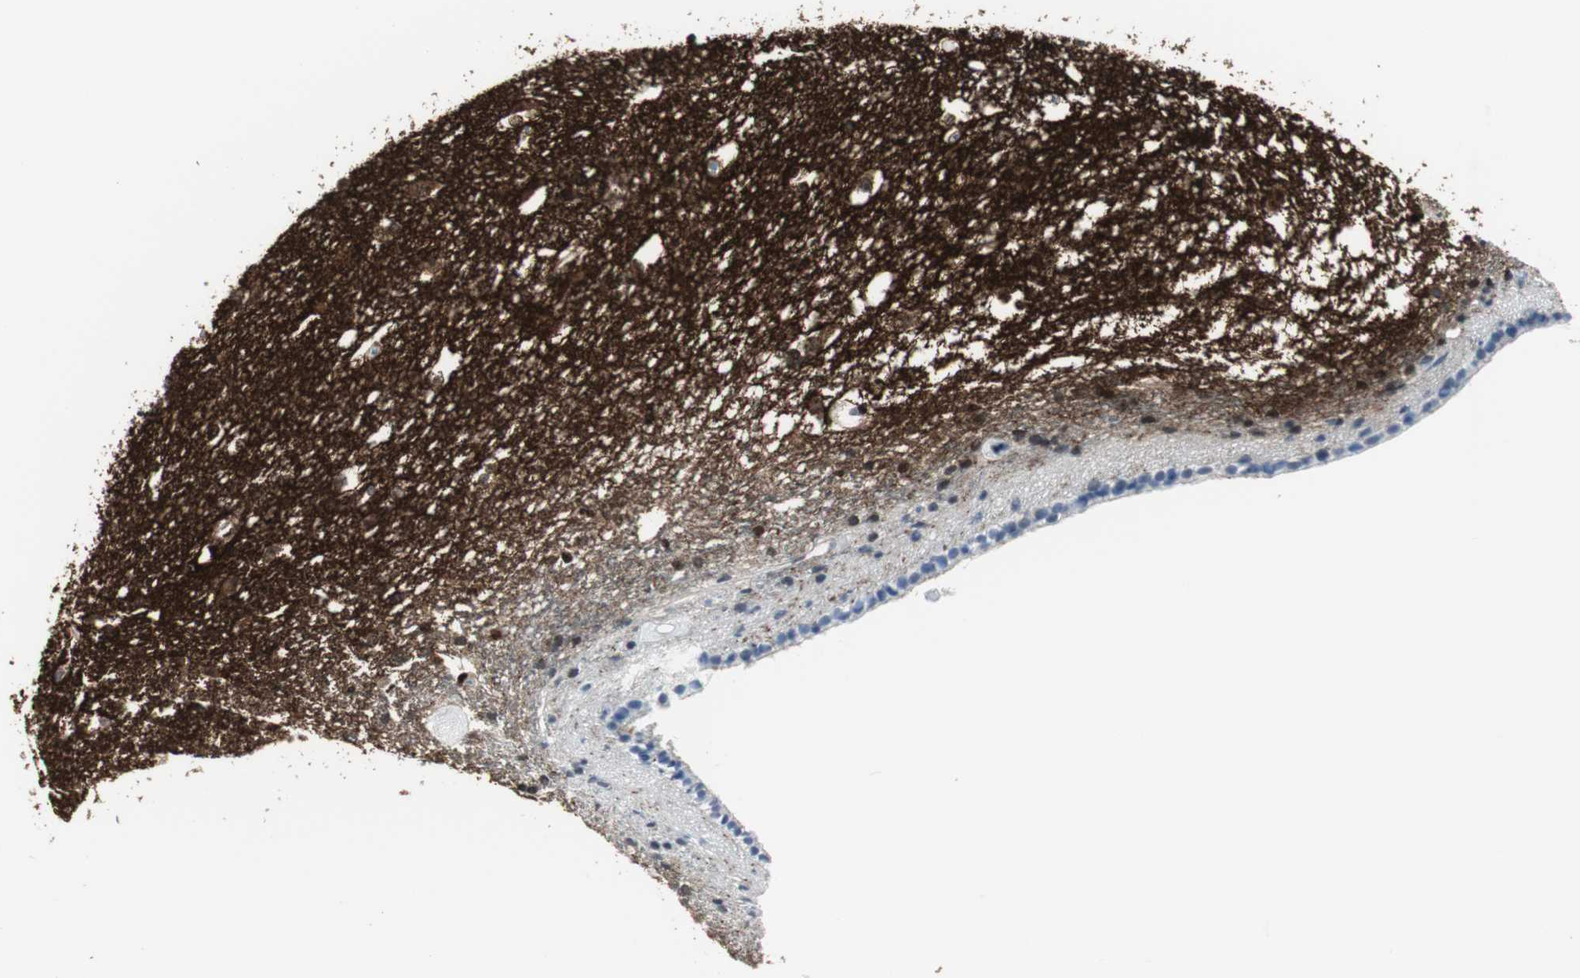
{"staining": {"intensity": "moderate", "quantity": "25%-75%", "location": "cytoplasmic/membranous"}, "tissue": "caudate", "cell_type": "Glial cells", "image_type": "normal", "snomed": [{"axis": "morphology", "description": "Normal tissue, NOS"}, {"axis": "topography", "description": "Lateral ventricle wall"}], "caption": "Immunohistochemical staining of normal human caudate shows medium levels of moderate cytoplasmic/membranous positivity in about 25%-75% of glial cells.", "gene": "GAP43", "patient": {"sex": "female", "age": 19}}